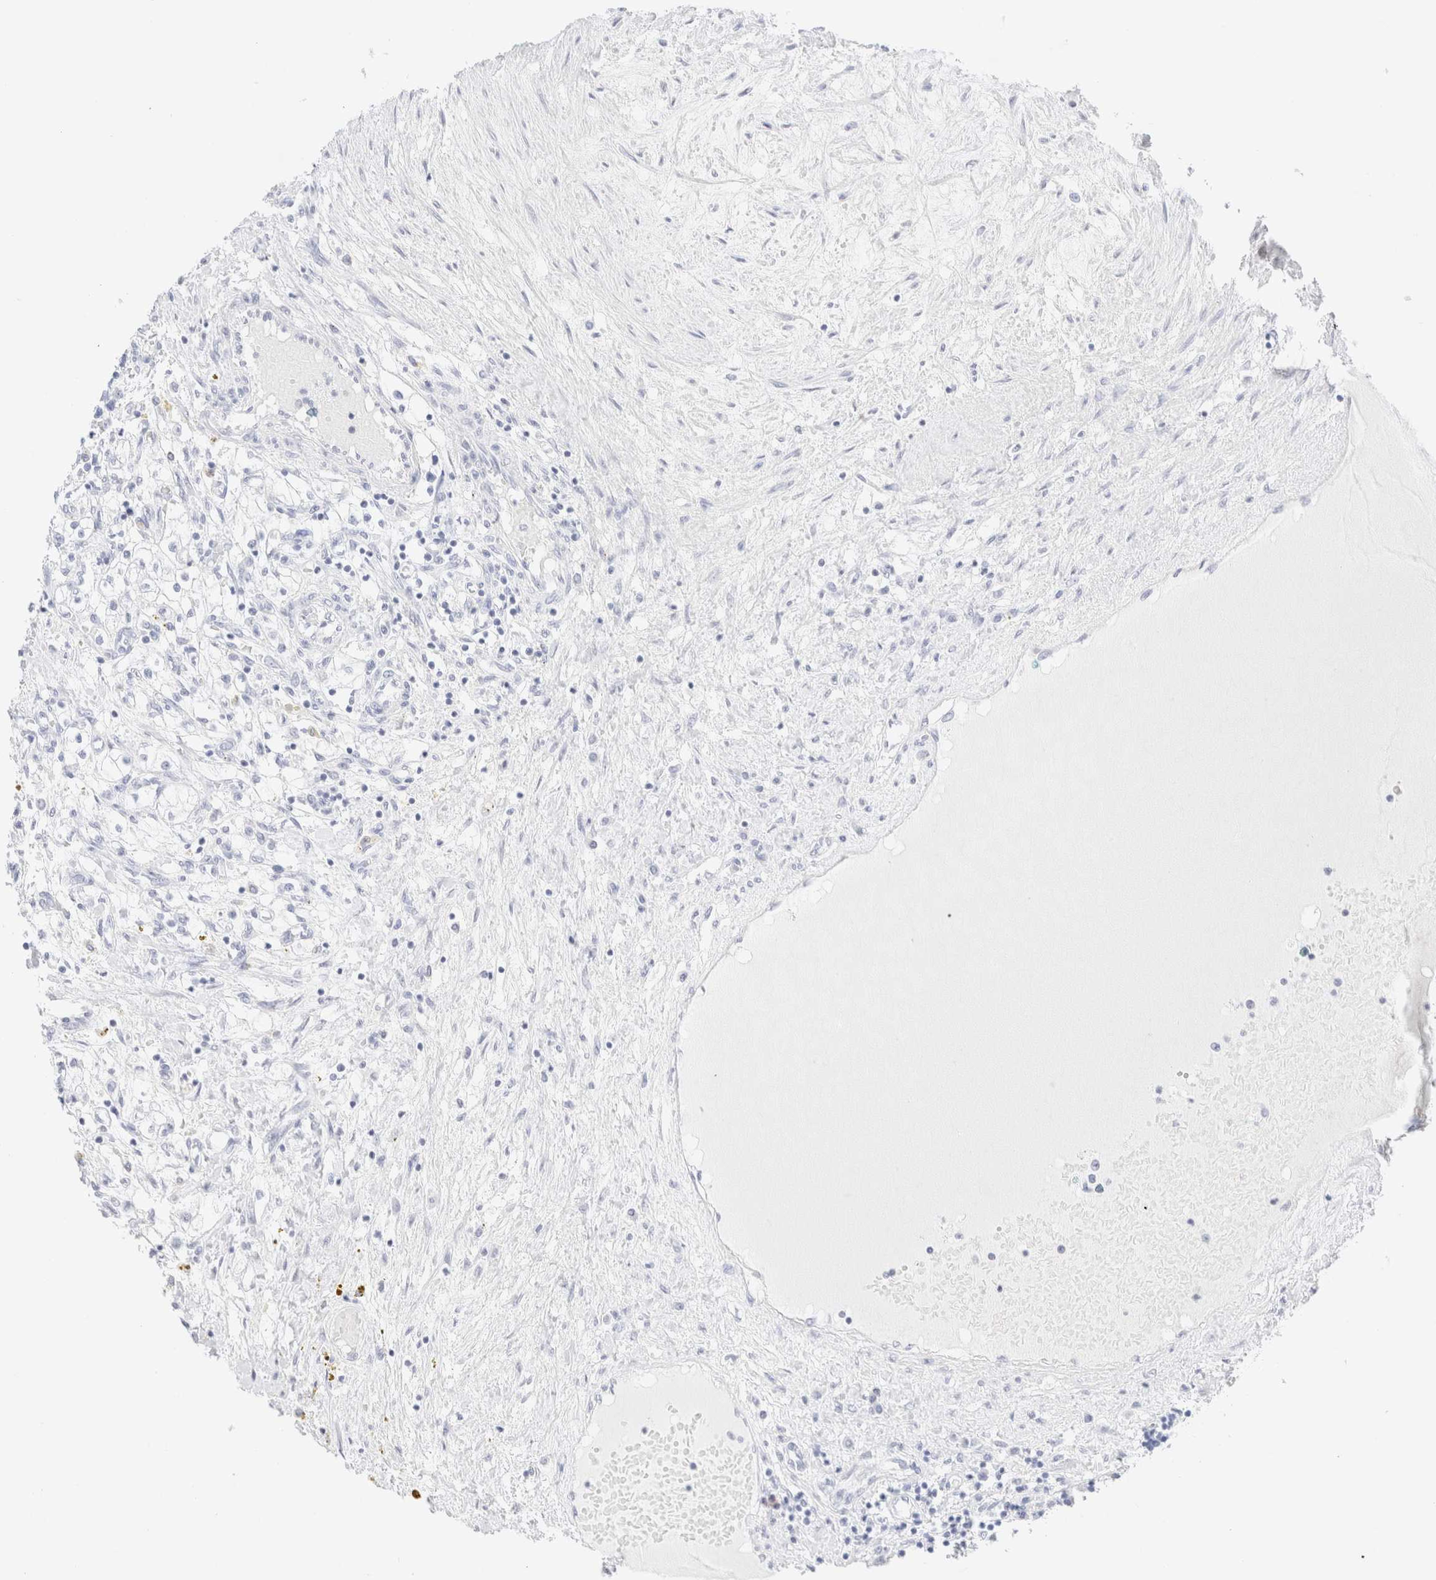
{"staining": {"intensity": "negative", "quantity": "none", "location": "none"}, "tissue": "renal cancer", "cell_type": "Tumor cells", "image_type": "cancer", "snomed": [{"axis": "morphology", "description": "Adenocarcinoma, NOS"}, {"axis": "topography", "description": "Kidney"}], "caption": "This is an immunohistochemistry photomicrograph of renal cancer (adenocarcinoma). There is no expression in tumor cells.", "gene": "KRT15", "patient": {"sex": "male", "age": 68}}